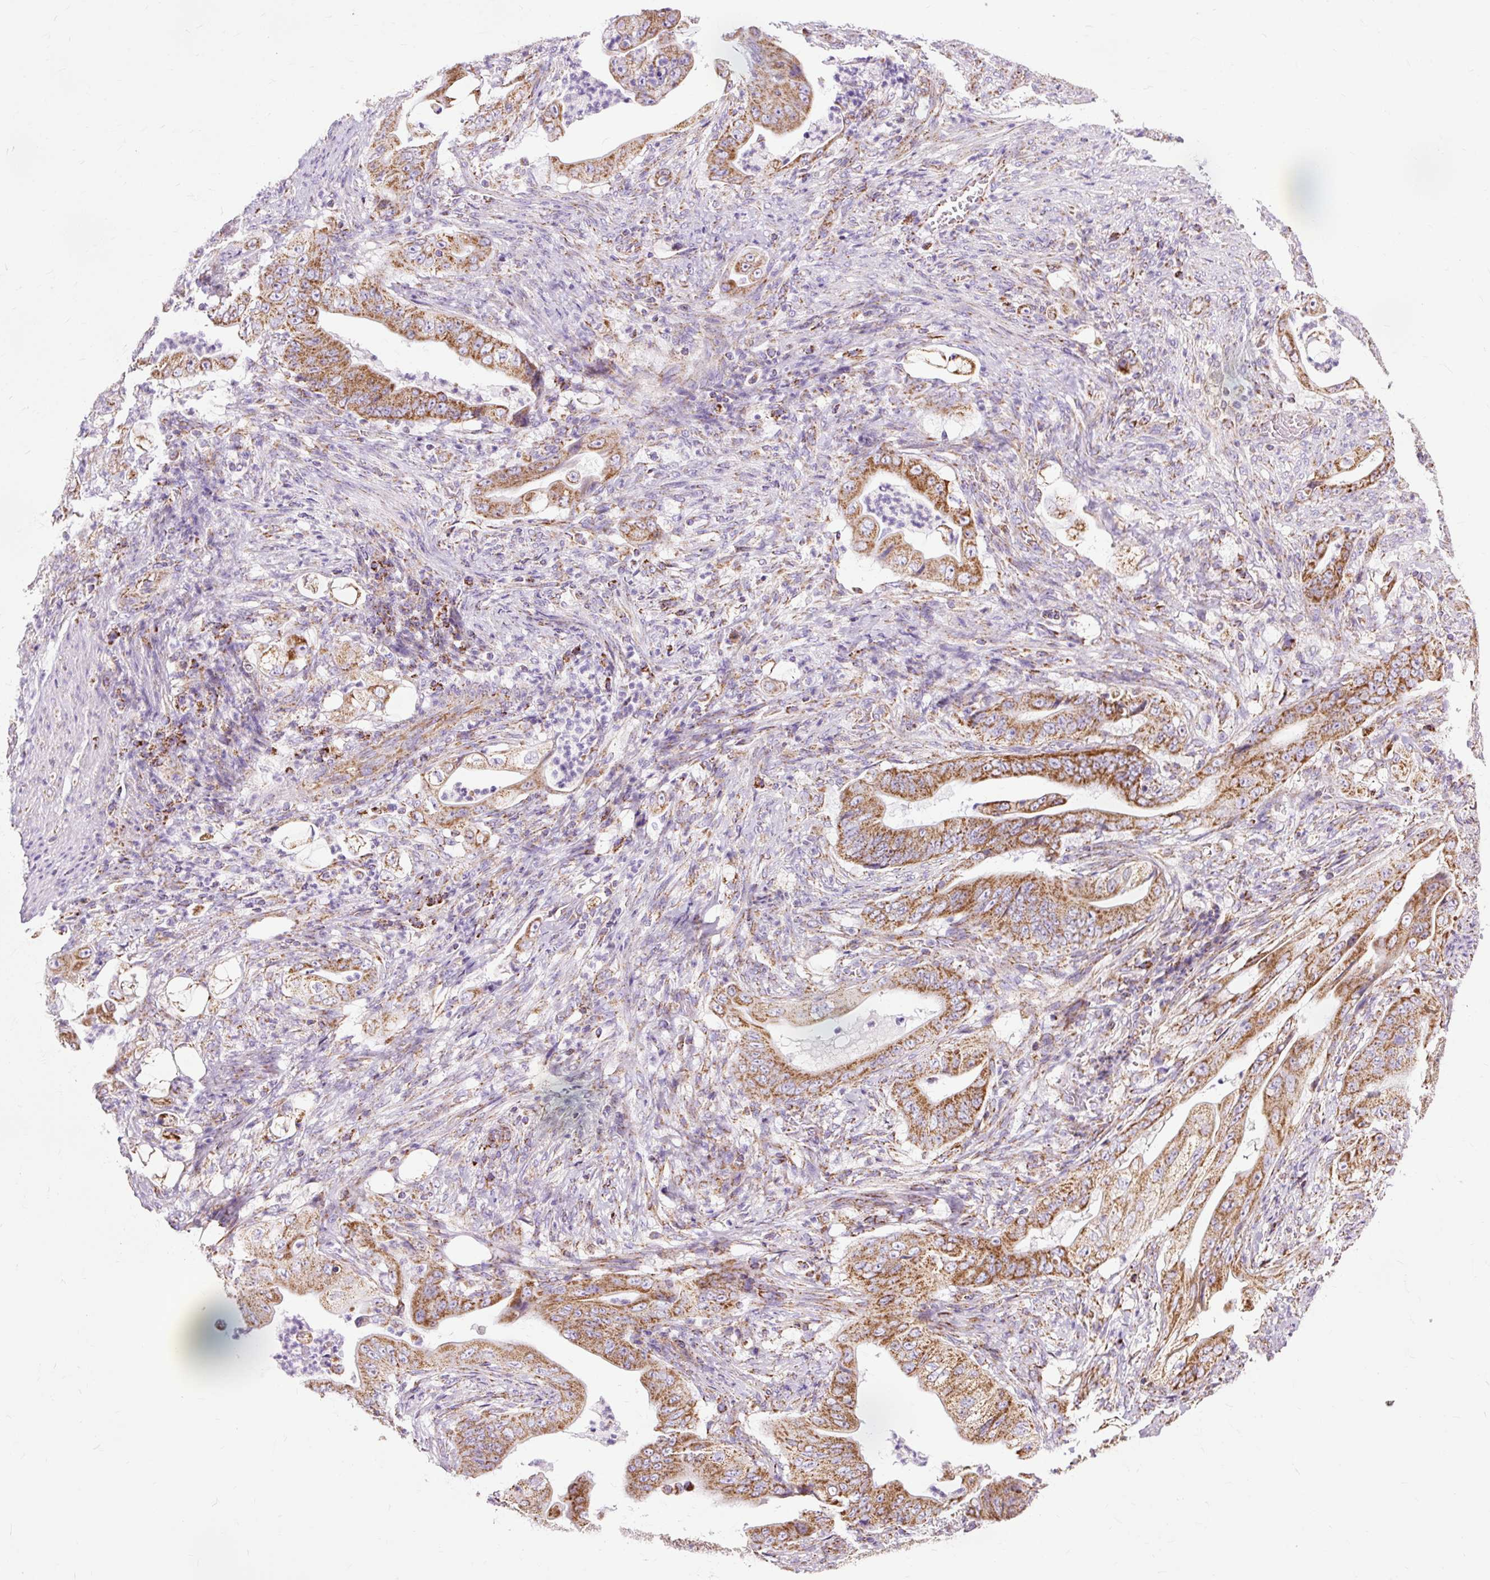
{"staining": {"intensity": "strong", "quantity": ">75%", "location": "cytoplasmic/membranous"}, "tissue": "stomach cancer", "cell_type": "Tumor cells", "image_type": "cancer", "snomed": [{"axis": "morphology", "description": "Adenocarcinoma, NOS"}, {"axis": "topography", "description": "Stomach"}], "caption": "A brown stain highlights strong cytoplasmic/membranous staining of a protein in human stomach adenocarcinoma tumor cells.", "gene": "DLAT", "patient": {"sex": "female", "age": 73}}